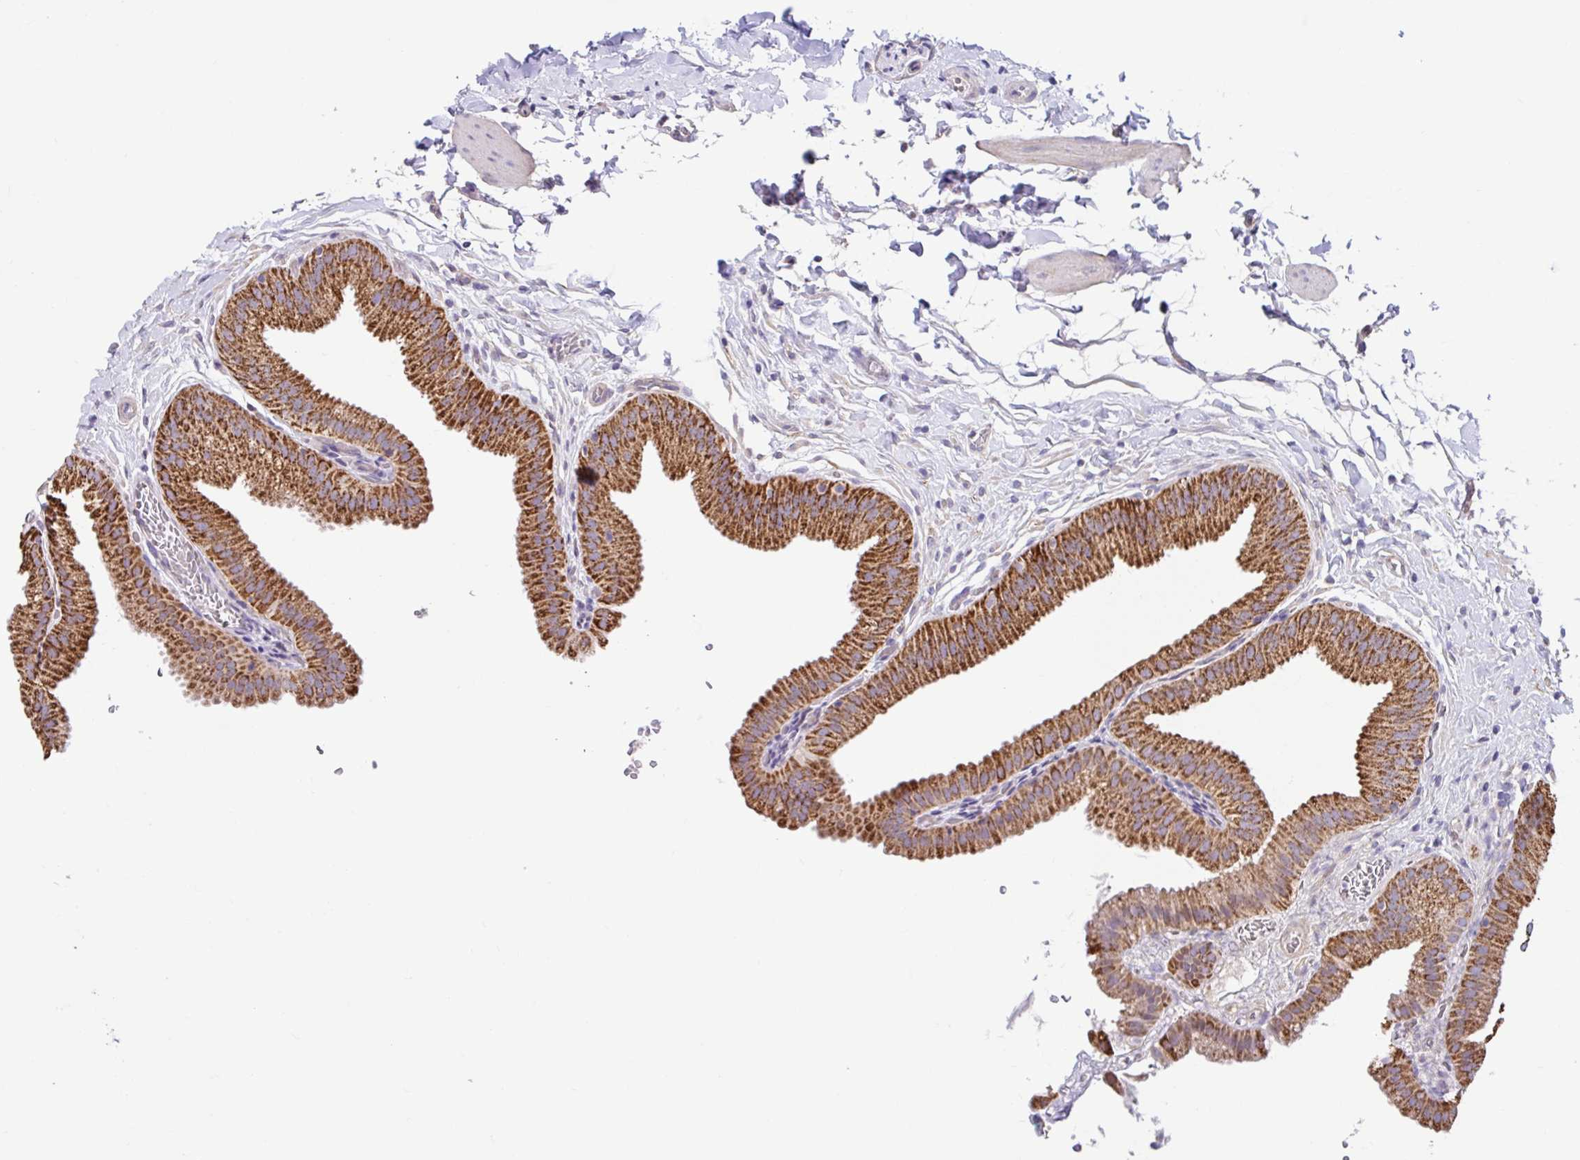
{"staining": {"intensity": "strong", "quantity": ">75%", "location": "cytoplasmic/membranous"}, "tissue": "gallbladder", "cell_type": "Glandular cells", "image_type": "normal", "snomed": [{"axis": "morphology", "description": "Normal tissue, NOS"}, {"axis": "topography", "description": "Gallbladder"}], "caption": "High-magnification brightfield microscopy of benign gallbladder stained with DAB (brown) and counterstained with hematoxylin (blue). glandular cells exhibit strong cytoplasmic/membranous expression is present in about>75% of cells. The staining was performed using DAB, with brown indicating positive protein expression. Nuclei are stained blue with hematoxylin.", "gene": "NT5C1B", "patient": {"sex": "female", "age": 63}}